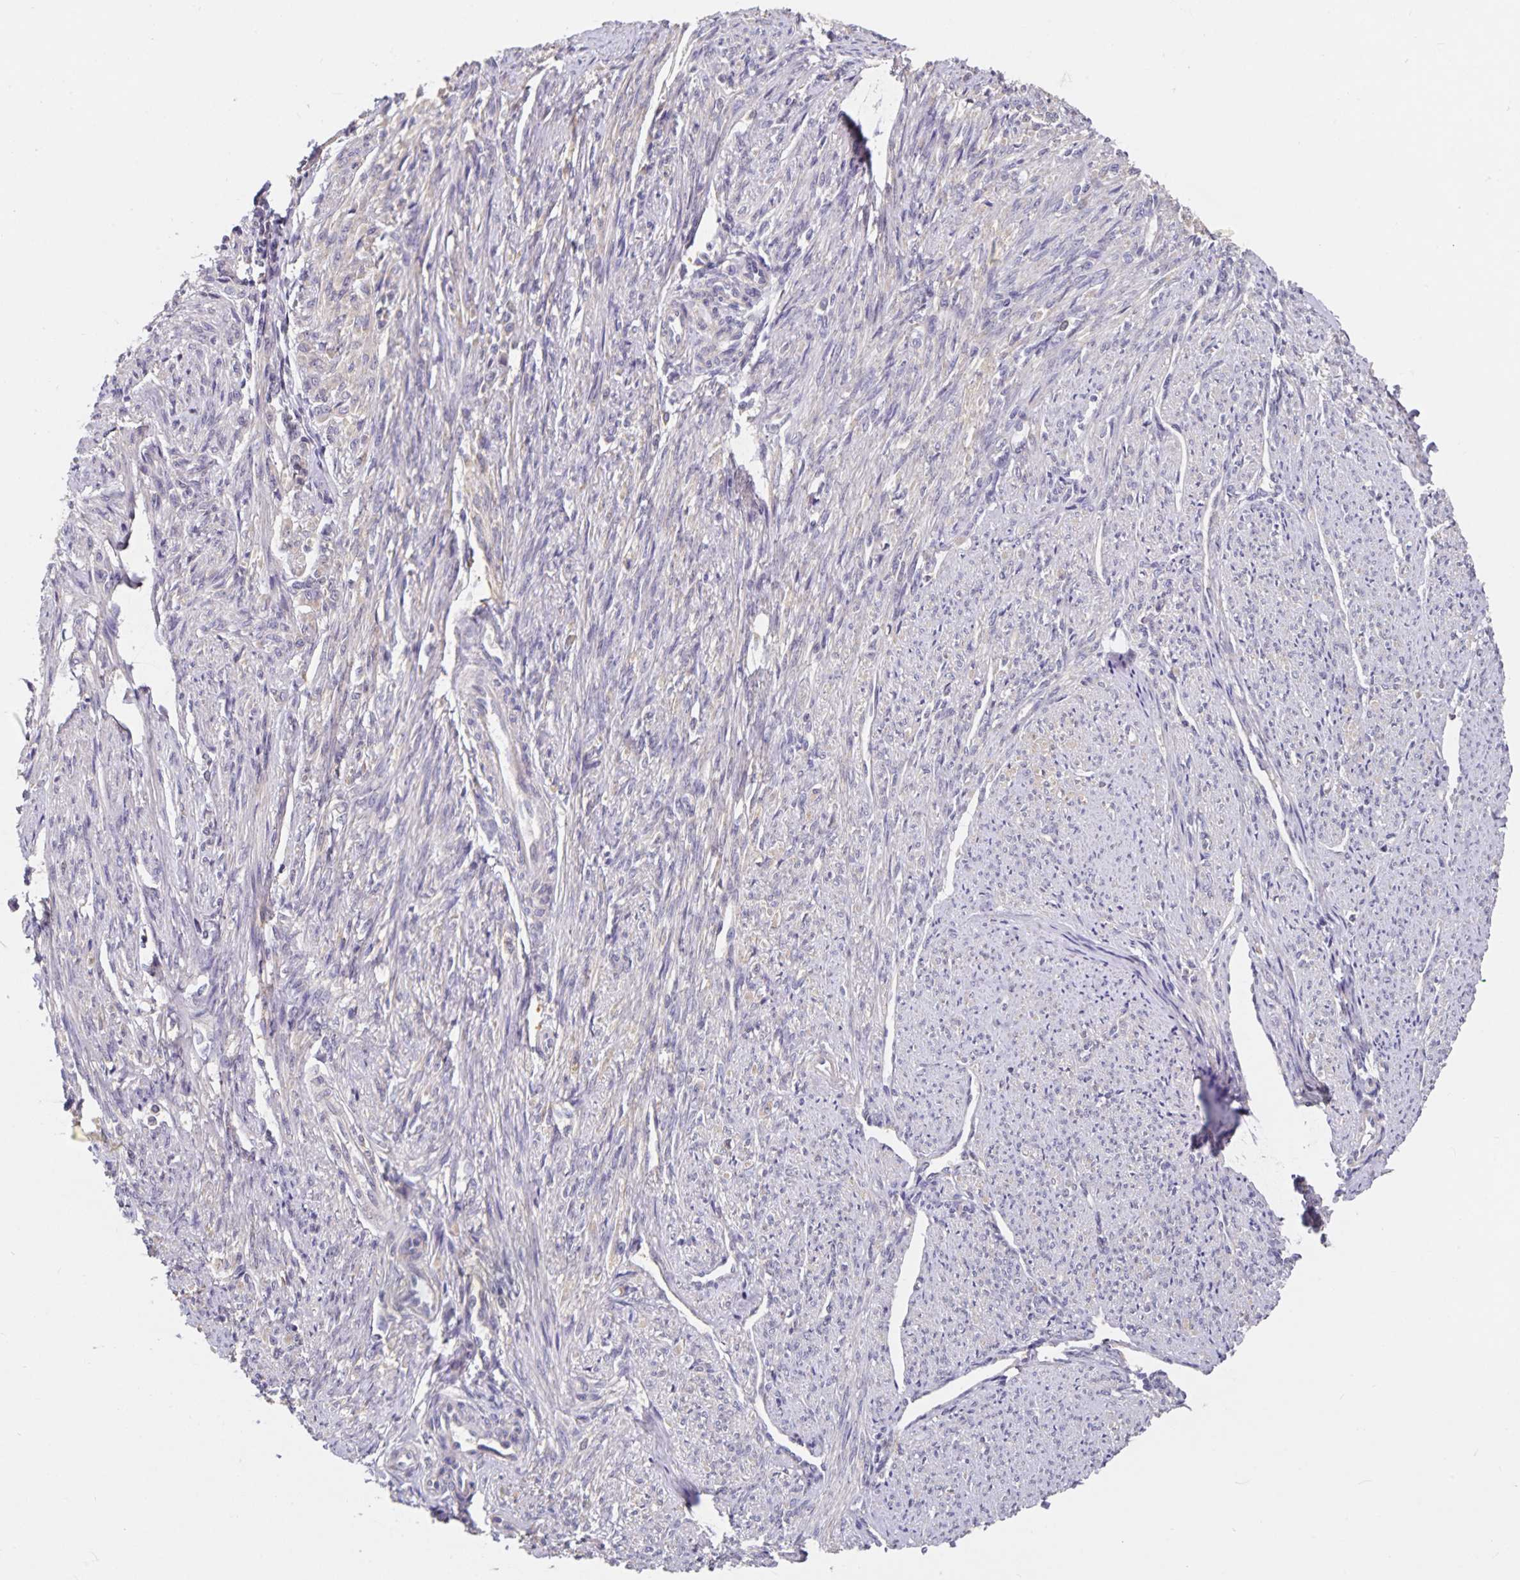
{"staining": {"intensity": "weak", "quantity": "<25%", "location": "cytoplasmic/membranous"}, "tissue": "smooth muscle", "cell_type": "Smooth muscle cells", "image_type": "normal", "snomed": [{"axis": "morphology", "description": "Normal tissue, NOS"}, {"axis": "topography", "description": "Smooth muscle"}], "caption": "There is no significant positivity in smooth muscle cells of smooth muscle. Brightfield microscopy of IHC stained with DAB (3,3'-diaminobenzidine) (brown) and hematoxylin (blue), captured at high magnification.", "gene": "HEPN1", "patient": {"sex": "female", "age": 65}}